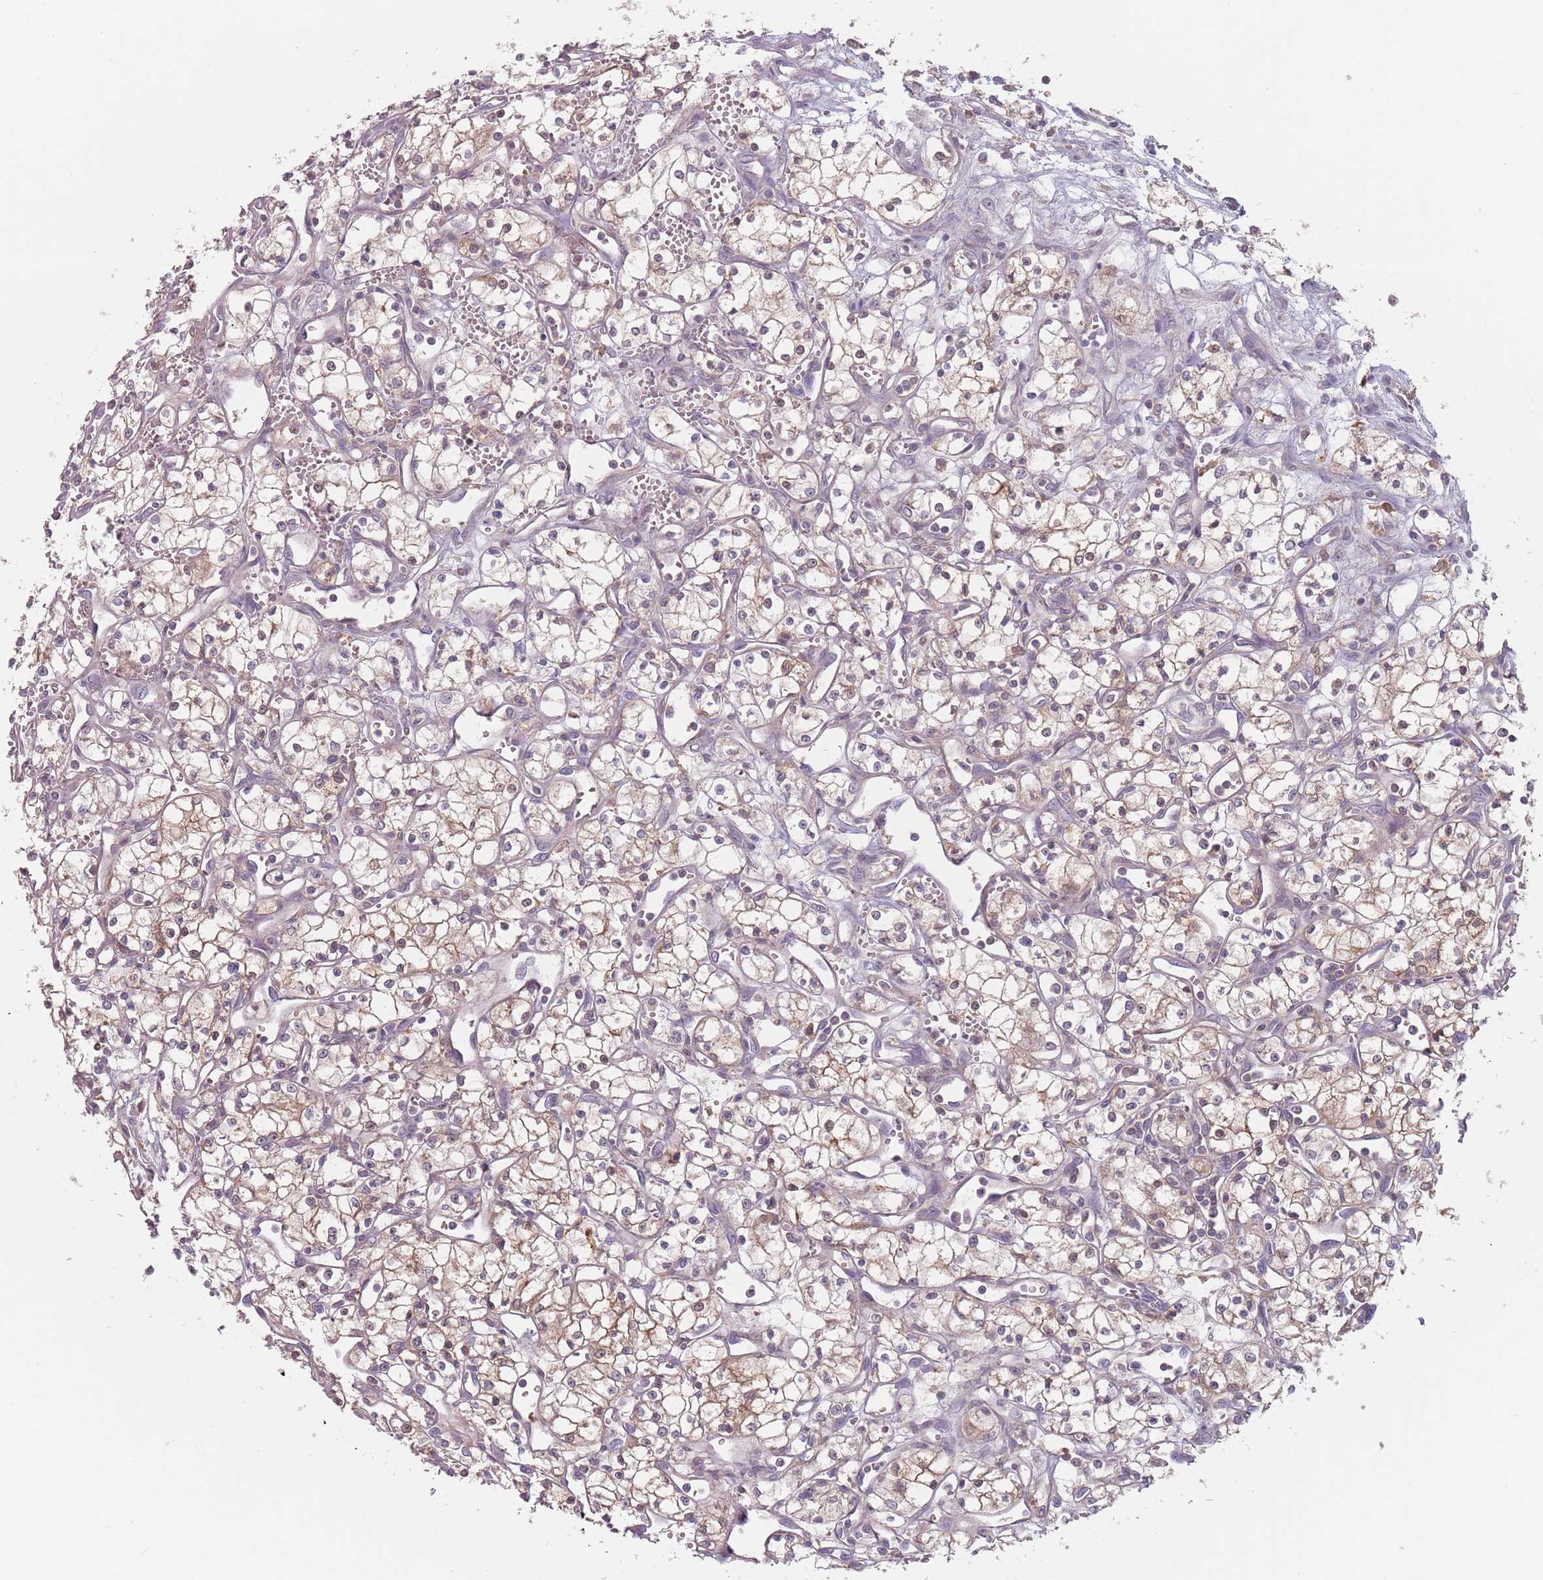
{"staining": {"intensity": "moderate", "quantity": "25%-75%", "location": "cytoplasmic/membranous"}, "tissue": "renal cancer", "cell_type": "Tumor cells", "image_type": "cancer", "snomed": [{"axis": "morphology", "description": "Adenocarcinoma, NOS"}, {"axis": "topography", "description": "Kidney"}], "caption": "Brown immunohistochemical staining in human renal cancer displays moderate cytoplasmic/membranous staining in approximately 25%-75% of tumor cells.", "gene": "NAXE", "patient": {"sex": "male", "age": 59}}